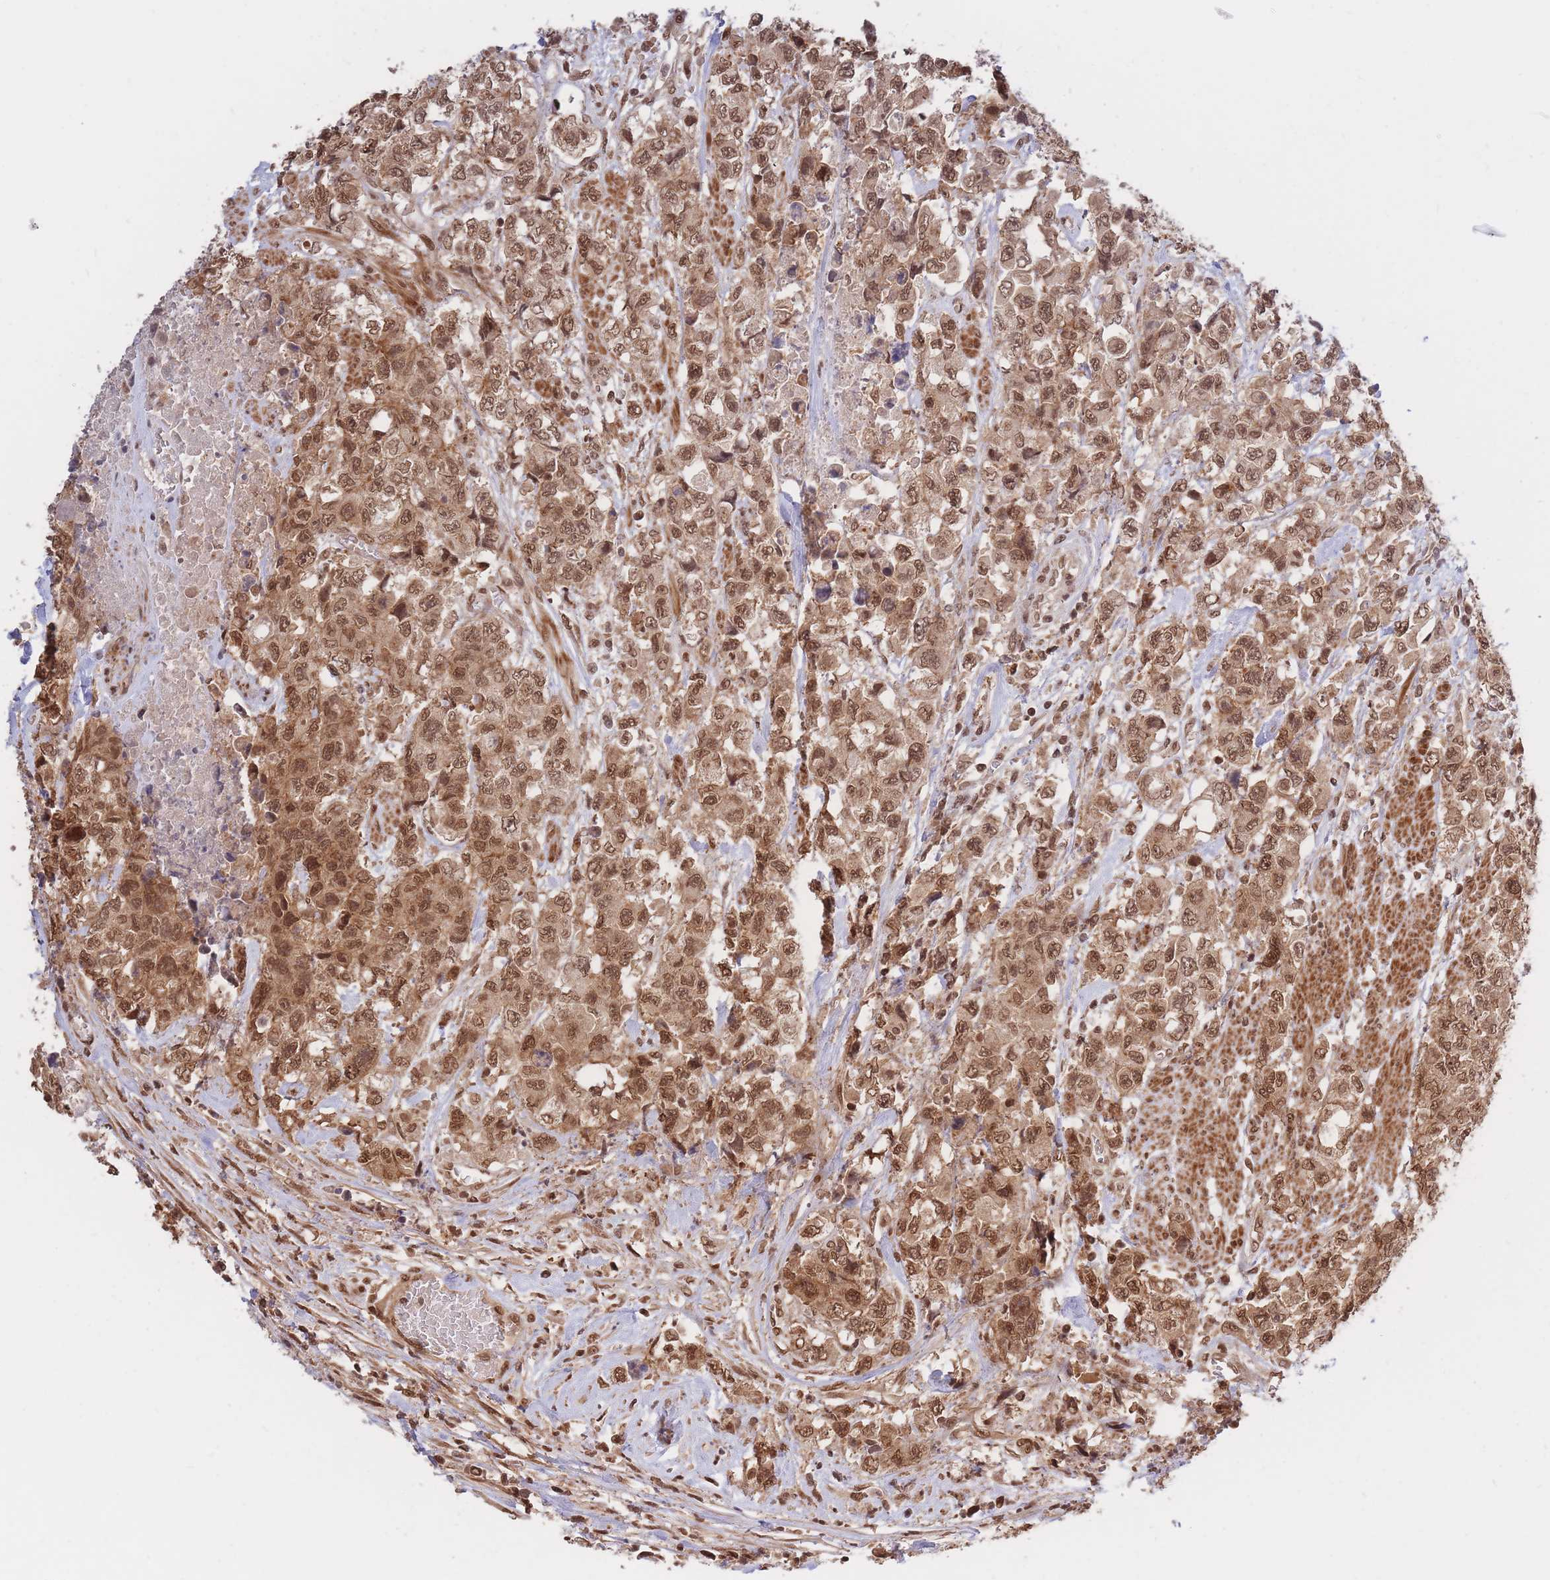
{"staining": {"intensity": "moderate", "quantity": ">75%", "location": "cytoplasmic/membranous,nuclear"}, "tissue": "urothelial cancer", "cell_type": "Tumor cells", "image_type": "cancer", "snomed": [{"axis": "morphology", "description": "Urothelial carcinoma, High grade"}, {"axis": "topography", "description": "Urinary bladder"}], "caption": "IHC histopathology image of human urothelial cancer stained for a protein (brown), which displays medium levels of moderate cytoplasmic/membranous and nuclear positivity in approximately >75% of tumor cells.", "gene": "SRA1", "patient": {"sex": "female", "age": 78}}